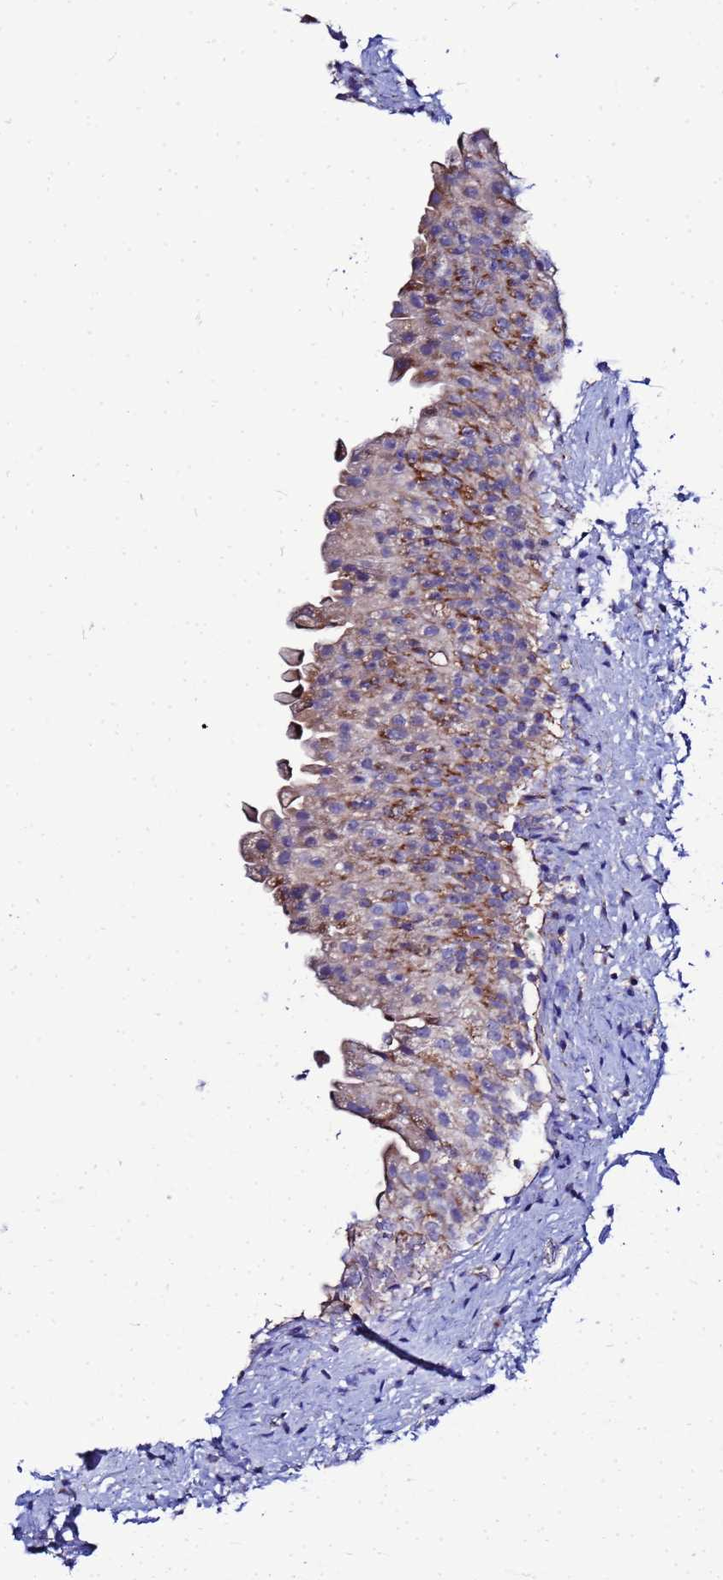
{"staining": {"intensity": "moderate", "quantity": "<25%", "location": "cytoplasmic/membranous"}, "tissue": "urinary bladder", "cell_type": "Urothelial cells", "image_type": "normal", "snomed": [{"axis": "morphology", "description": "Normal tissue, NOS"}, {"axis": "topography", "description": "Urinary bladder"}], "caption": "Protein expression analysis of benign urinary bladder exhibits moderate cytoplasmic/membranous positivity in approximately <25% of urothelial cells.", "gene": "FAHD2A", "patient": {"sex": "female", "age": 27}}